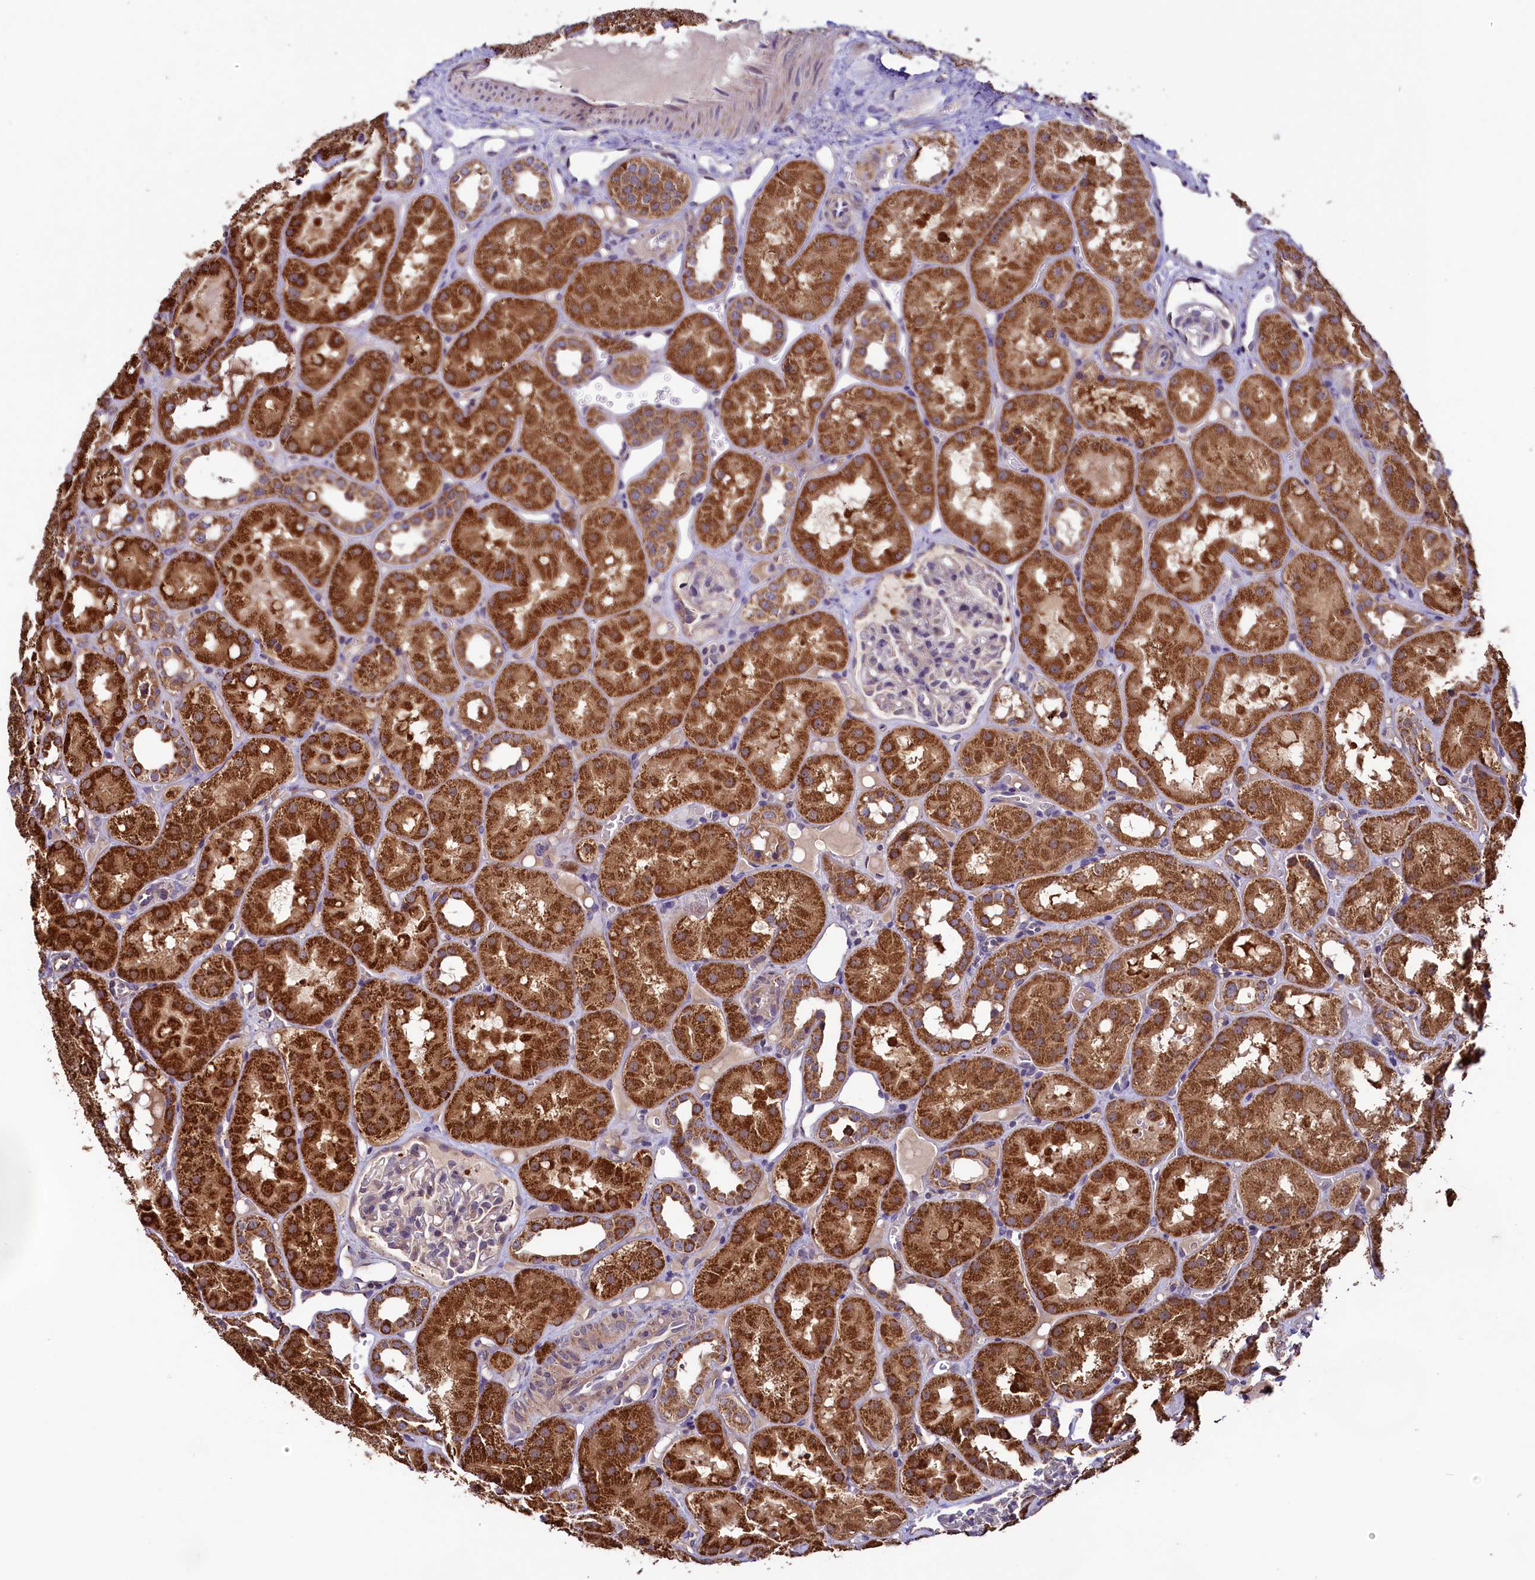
{"staining": {"intensity": "negative", "quantity": "none", "location": "none"}, "tissue": "kidney", "cell_type": "Cells in glomeruli", "image_type": "normal", "snomed": [{"axis": "morphology", "description": "Normal tissue, NOS"}, {"axis": "topography", "description": "Kidney"}], "caption": "A high-resolution histopathology image shows IHC staining of normal kidney, which exhibits no significant staining in cells in glomeruli.", "gene": "STARD5", "patient": {"sex": "male", "age": 16}}